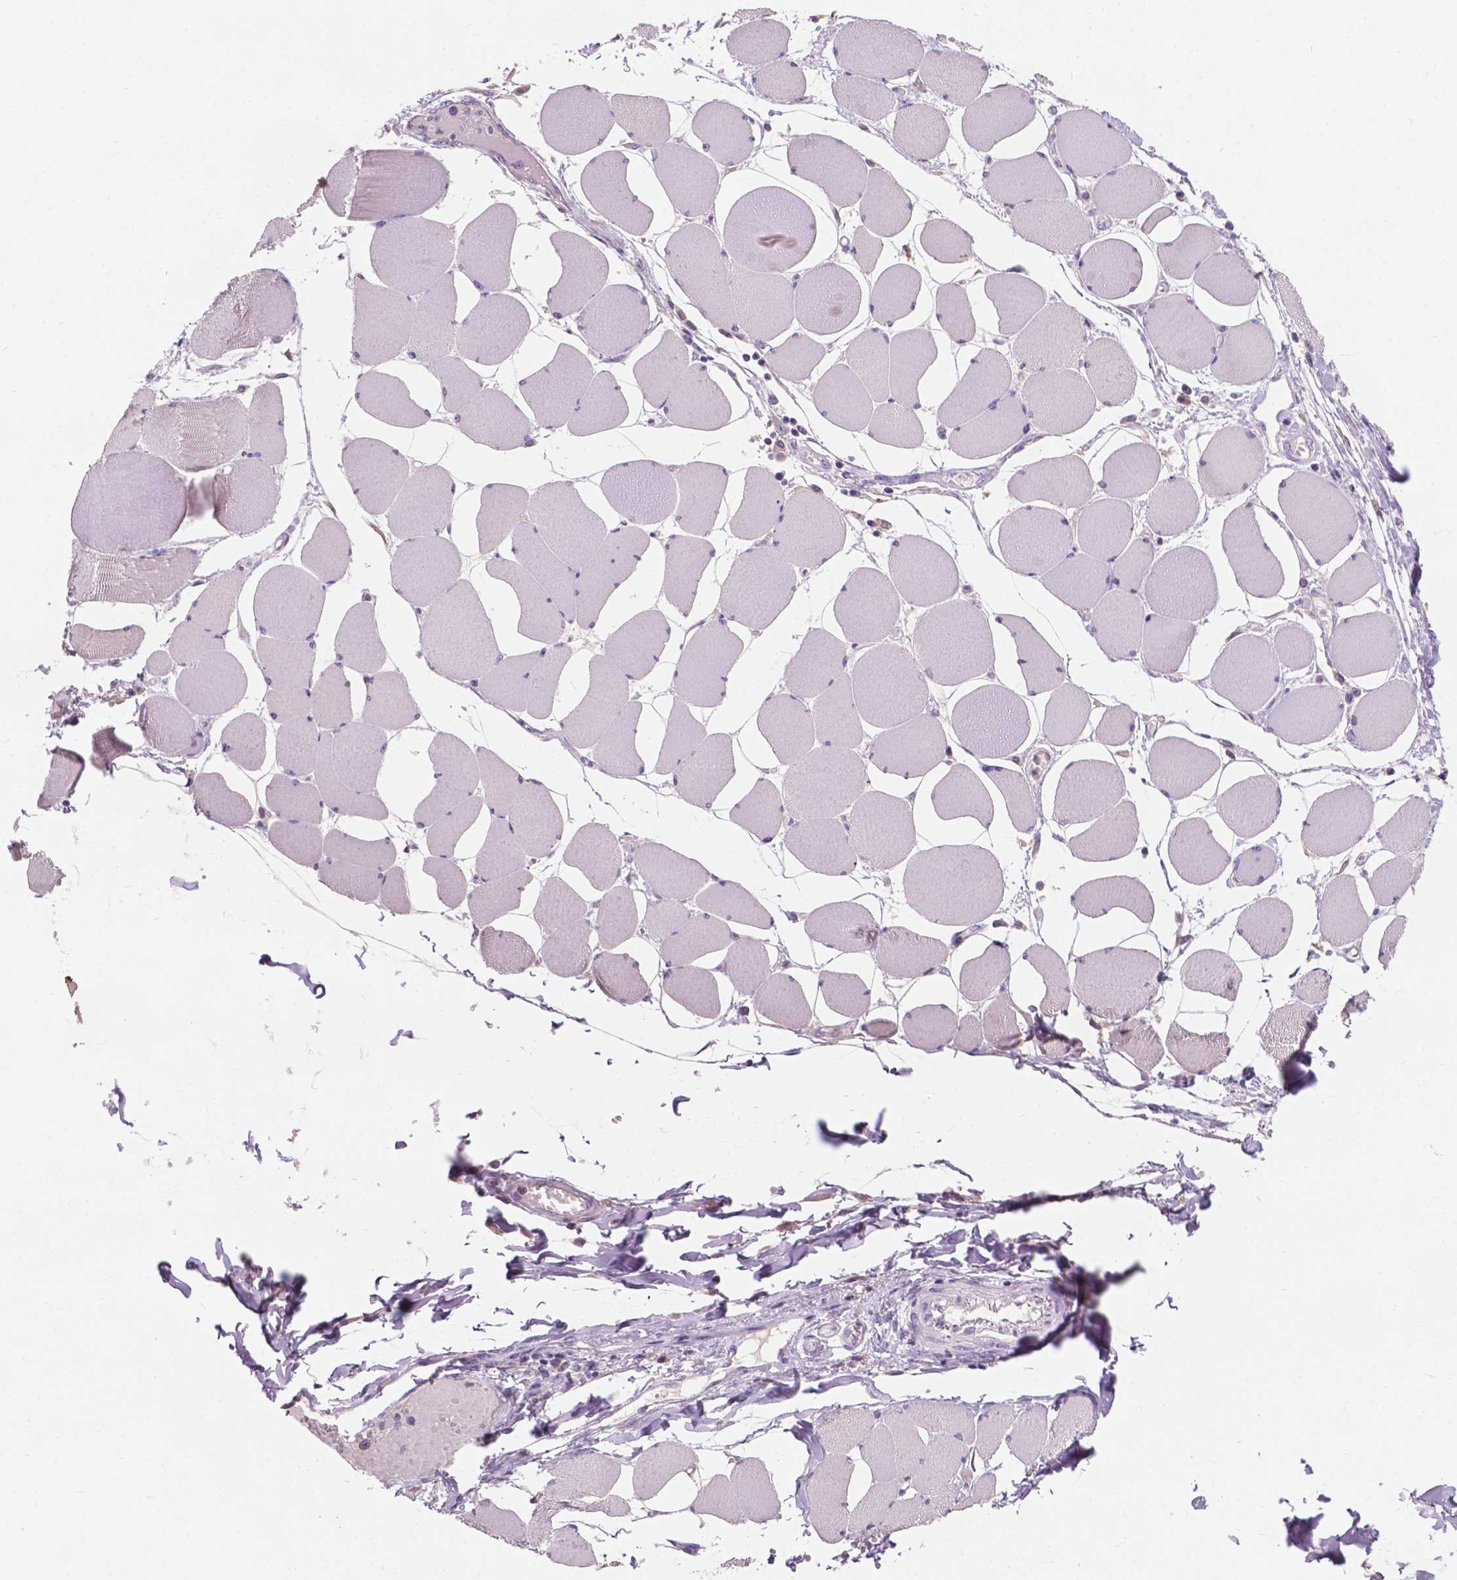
{"staining": {"intensity": "weak", "quantity": "<25%", "location": "cytoplasmic/membranous"}, "tissue": "skeletal muscle", "cell_type": "Myocytes", "image_type": "normal", "snomed": [{"axis": "morphology", "description": "Normal tissue, NOS"}, {"axis": "topography", "description": "Skeletal muscle"}], "caption": "Unremarkable skeletal muscle was stained to show a protein in brown. There is no significant positivity in myocytes. (DAB (3,3'-diaminobenzidine) immunohistochemistry visualized using brightfield microscopy, high magnification).", "gene": "IREB2", "patient": {"sex": "female", "age": 75}}